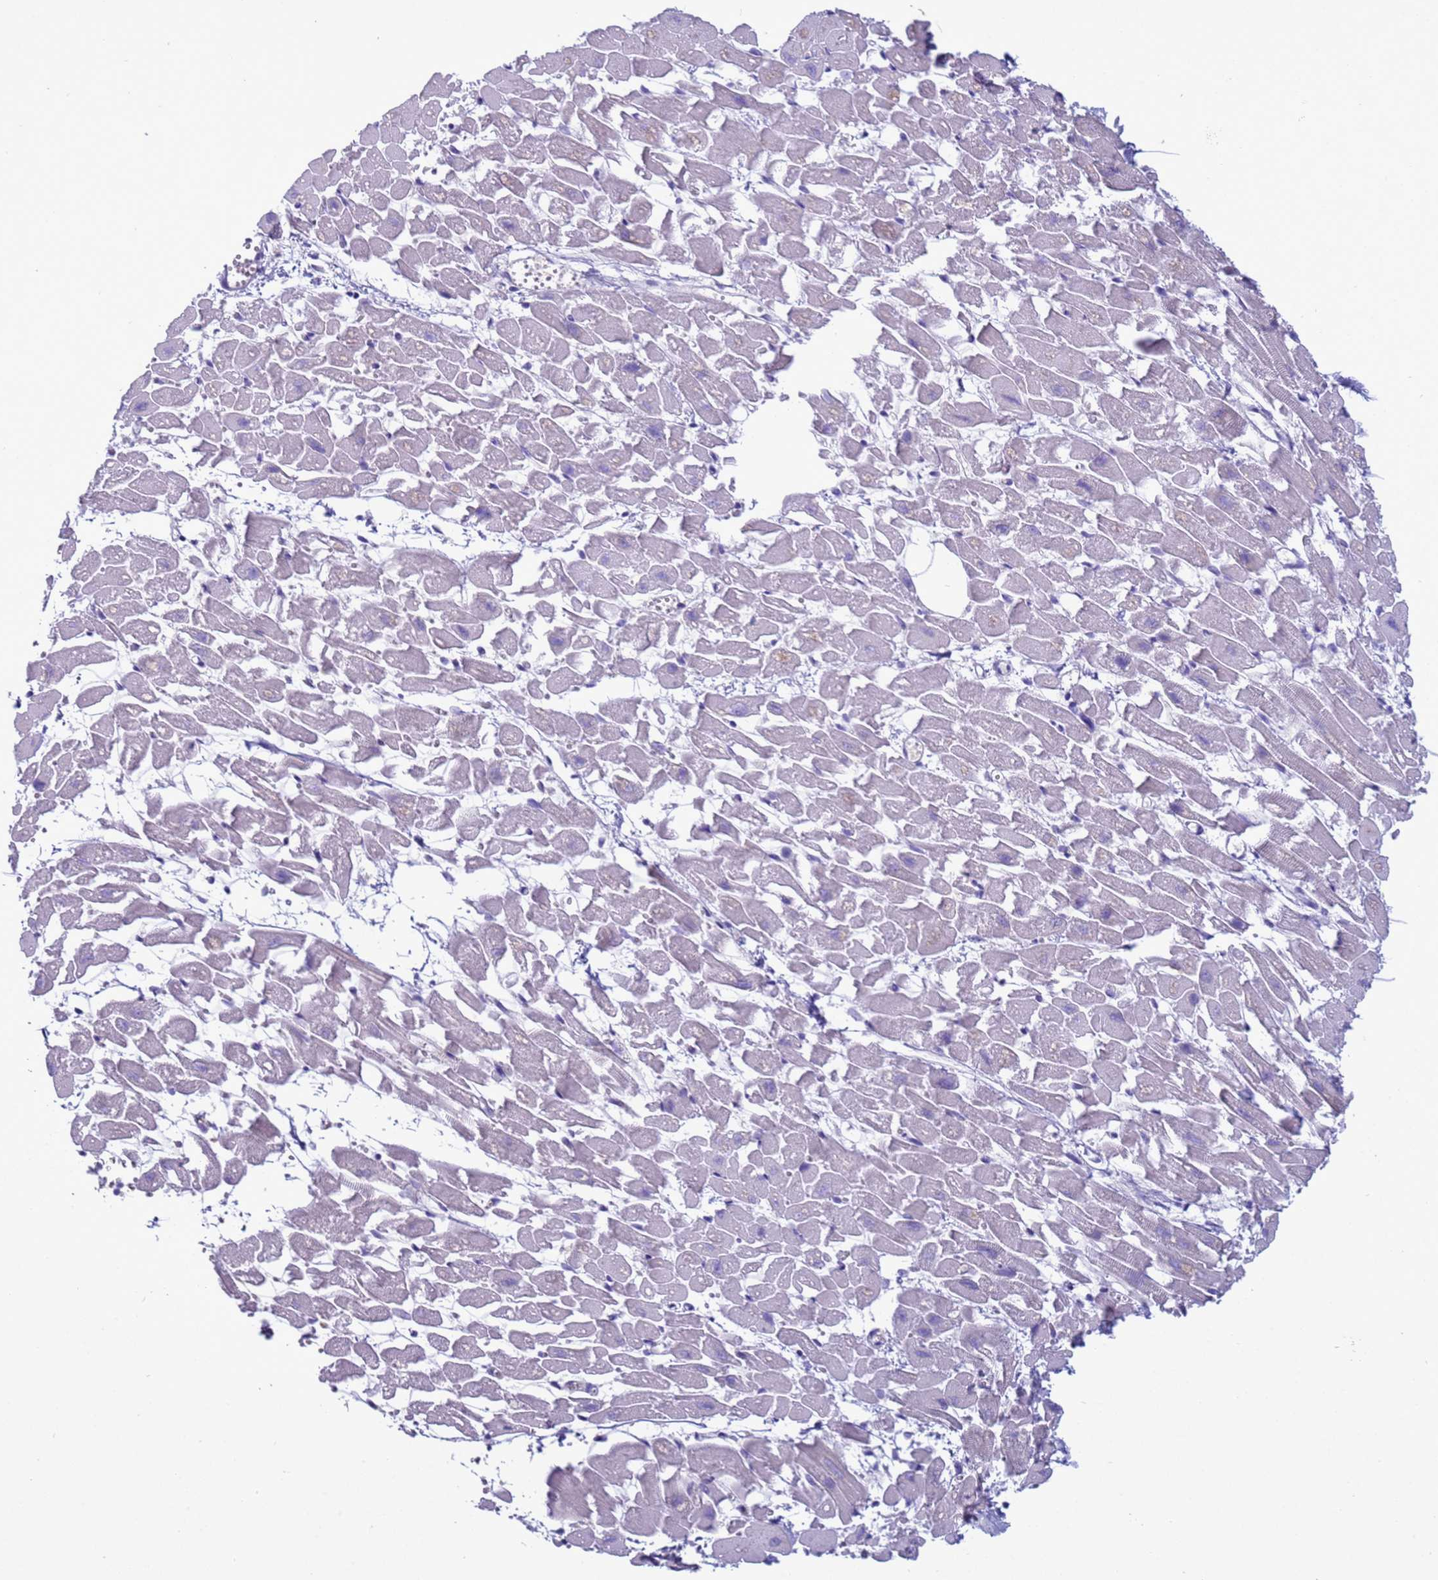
{"staining": {"intensity": "negative", "quantity": "none", "location": "none"}, "tissue": "heart muscle", "cell_type": "Cardiomyocytes", "image_type": "normal", "snomed": [{"axis": "morphology", "description": "Normal tissue, NOS"}, {"axis": "topography", "description": "Heart"}], "caption": "An image of human heart muscle is negative for staining in cardiomyocytes. The staining was performed using DAB to visualize the protein expression in brown, while the nuclei were stained in blue with hematoxylin (Magnification: 20x).", "gene": "CST1", "patient": {"sex": "female", "age": 64}}